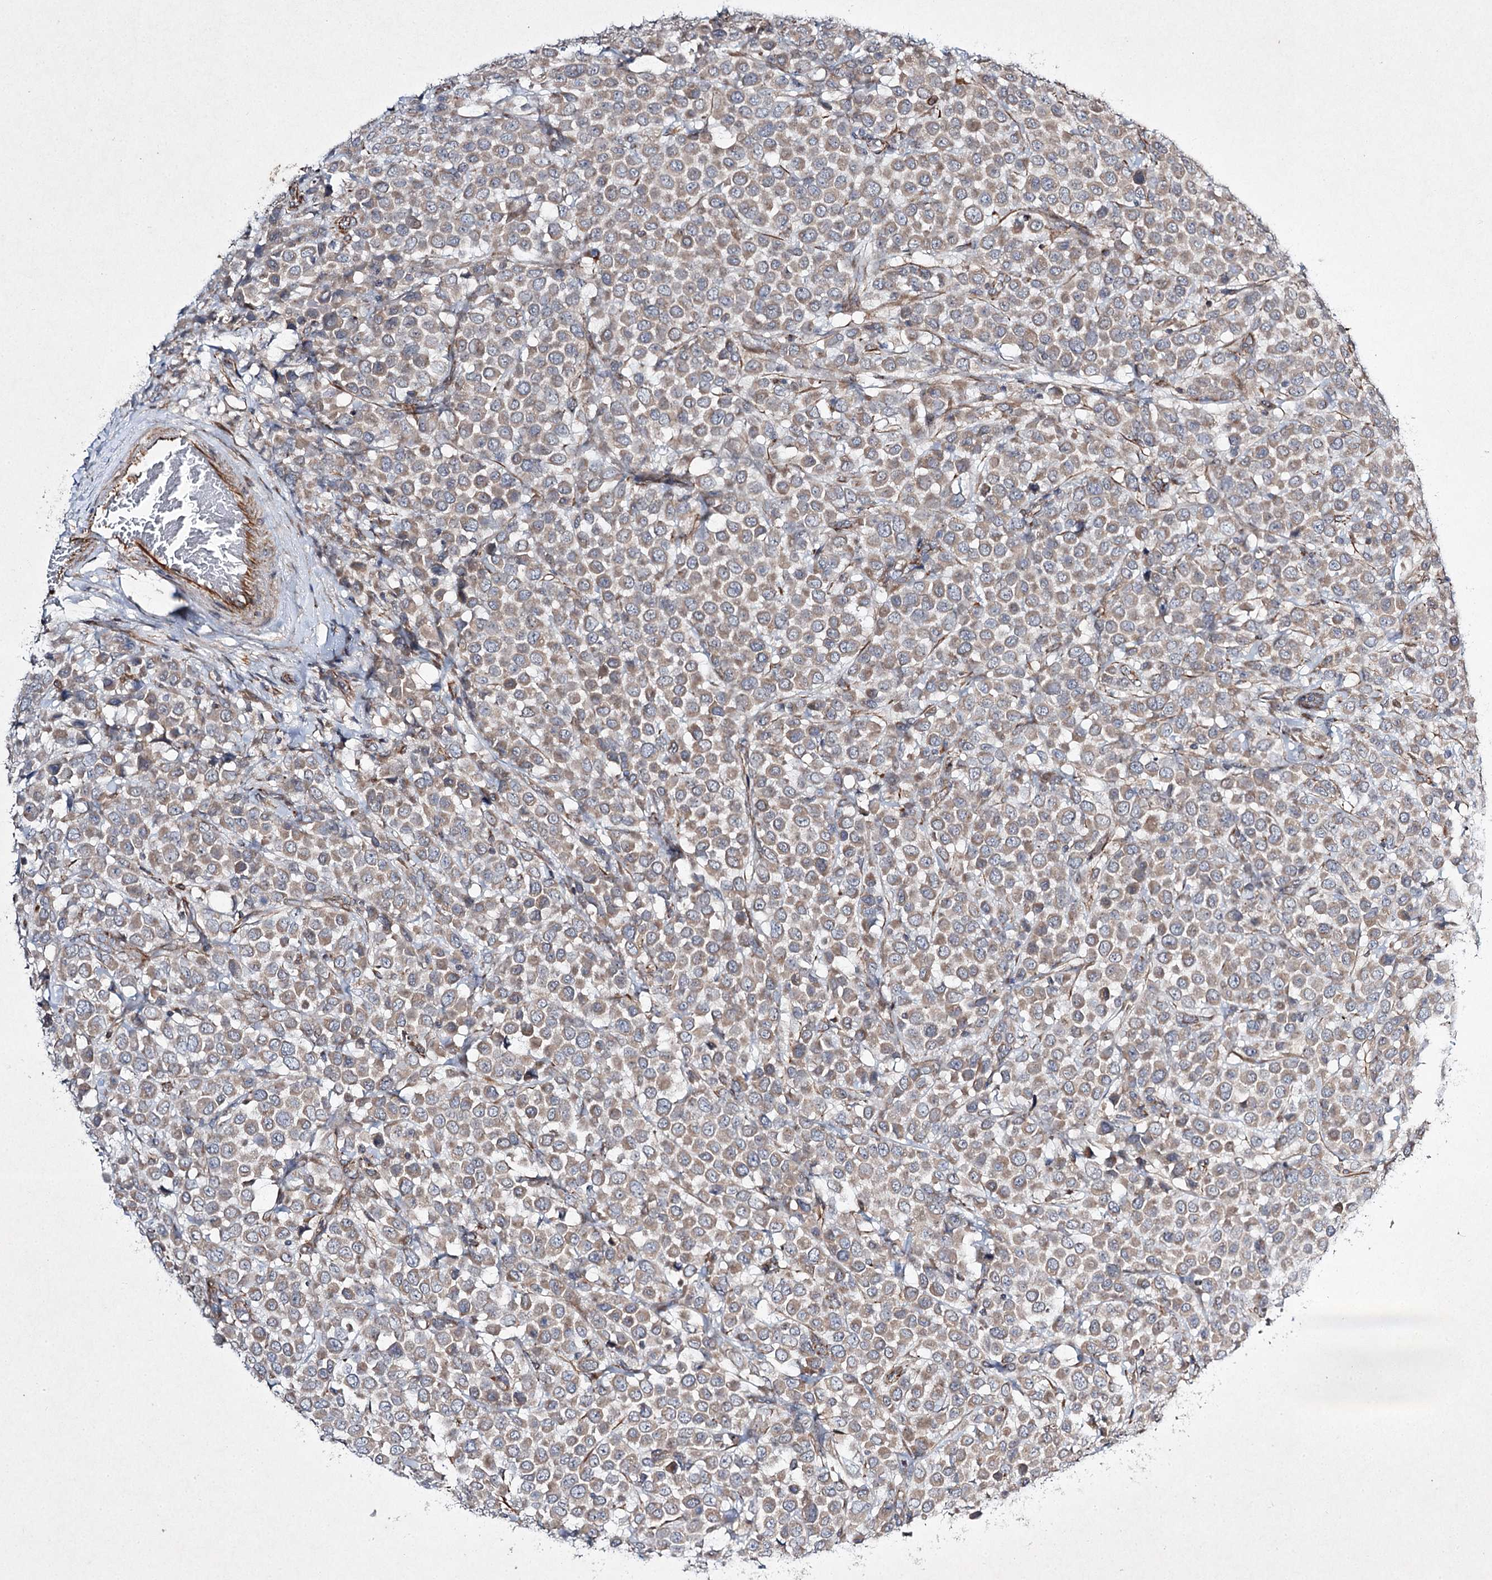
{"staining": {"intensity": "moderate", "quantity": ">75%", "location": "cytoplasmic/membranous"}, "tissue": "breast cancer", "cell_type": "Tumor cells", "image_type": "cancer", "snomed": [{"axis": "morphology", "description": "Duct carcinoma"}, {"axis": "topography", "description": "Breast"}], "caption": "This histopathology image exhibits breast invasive ductal carcinoma stained with immunohistochemistry (IHC) to label a protein in brown. The cytoplasmic/membranous of tumor cells show moderate positivity for the protein. Nuclei are counter-stained blue.", "gene": "KIAA0825", "patient": {"sex": "female", "age": 61}}